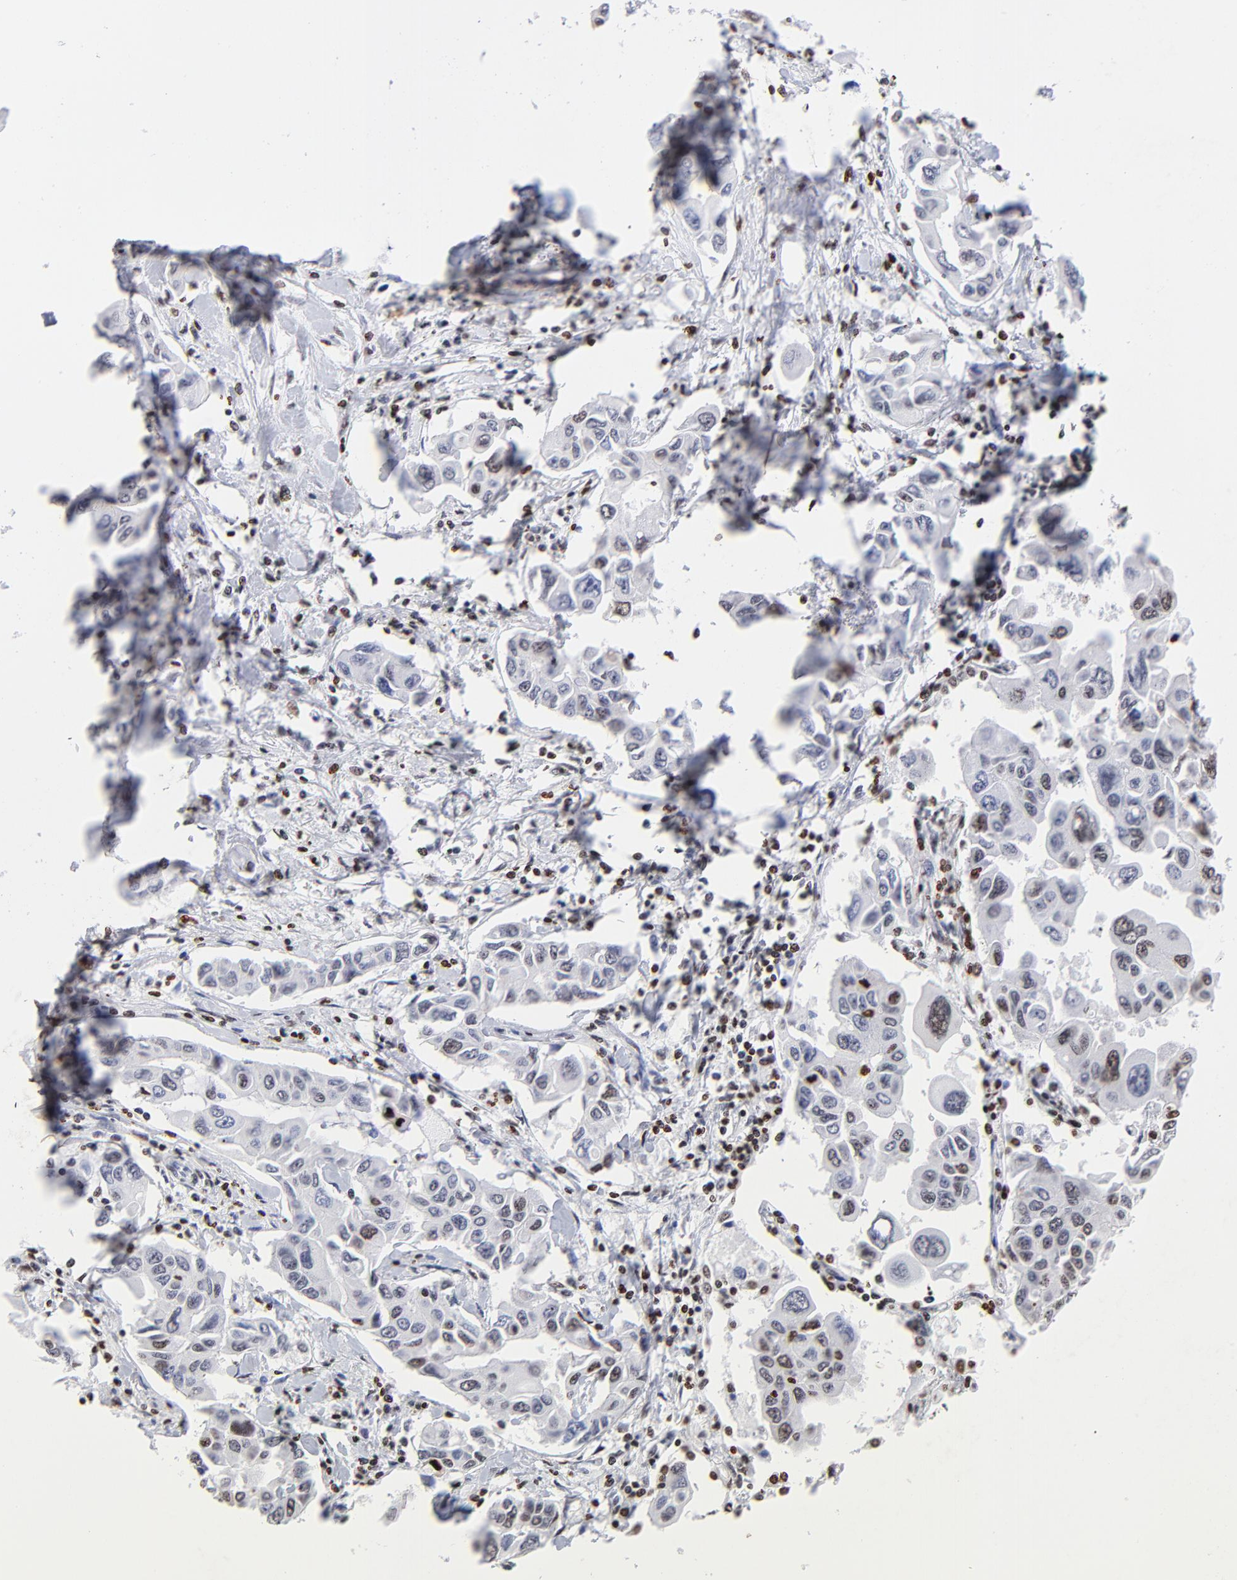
{"staining": {"intensity": "weak", "quantity": "<25%", "location": "nuclear"}, "tissue": "lung cancer", "cell_type": "Tumor cells", "image_type": "cancer", "snomed": [{"axis": "morphology", "description": "Adenocarcinoma, NOS"}, {"axis": "topography", "description": "Lymph node"}, {"axis": "topography", "description": "Lung"}], "caption": "The photomicrograph exhibits no significant expression in tumor cells of lung cancer (adenocarcinoma).", "gene": "FBH1", "patient": {"sex": "male", "age": 64}}